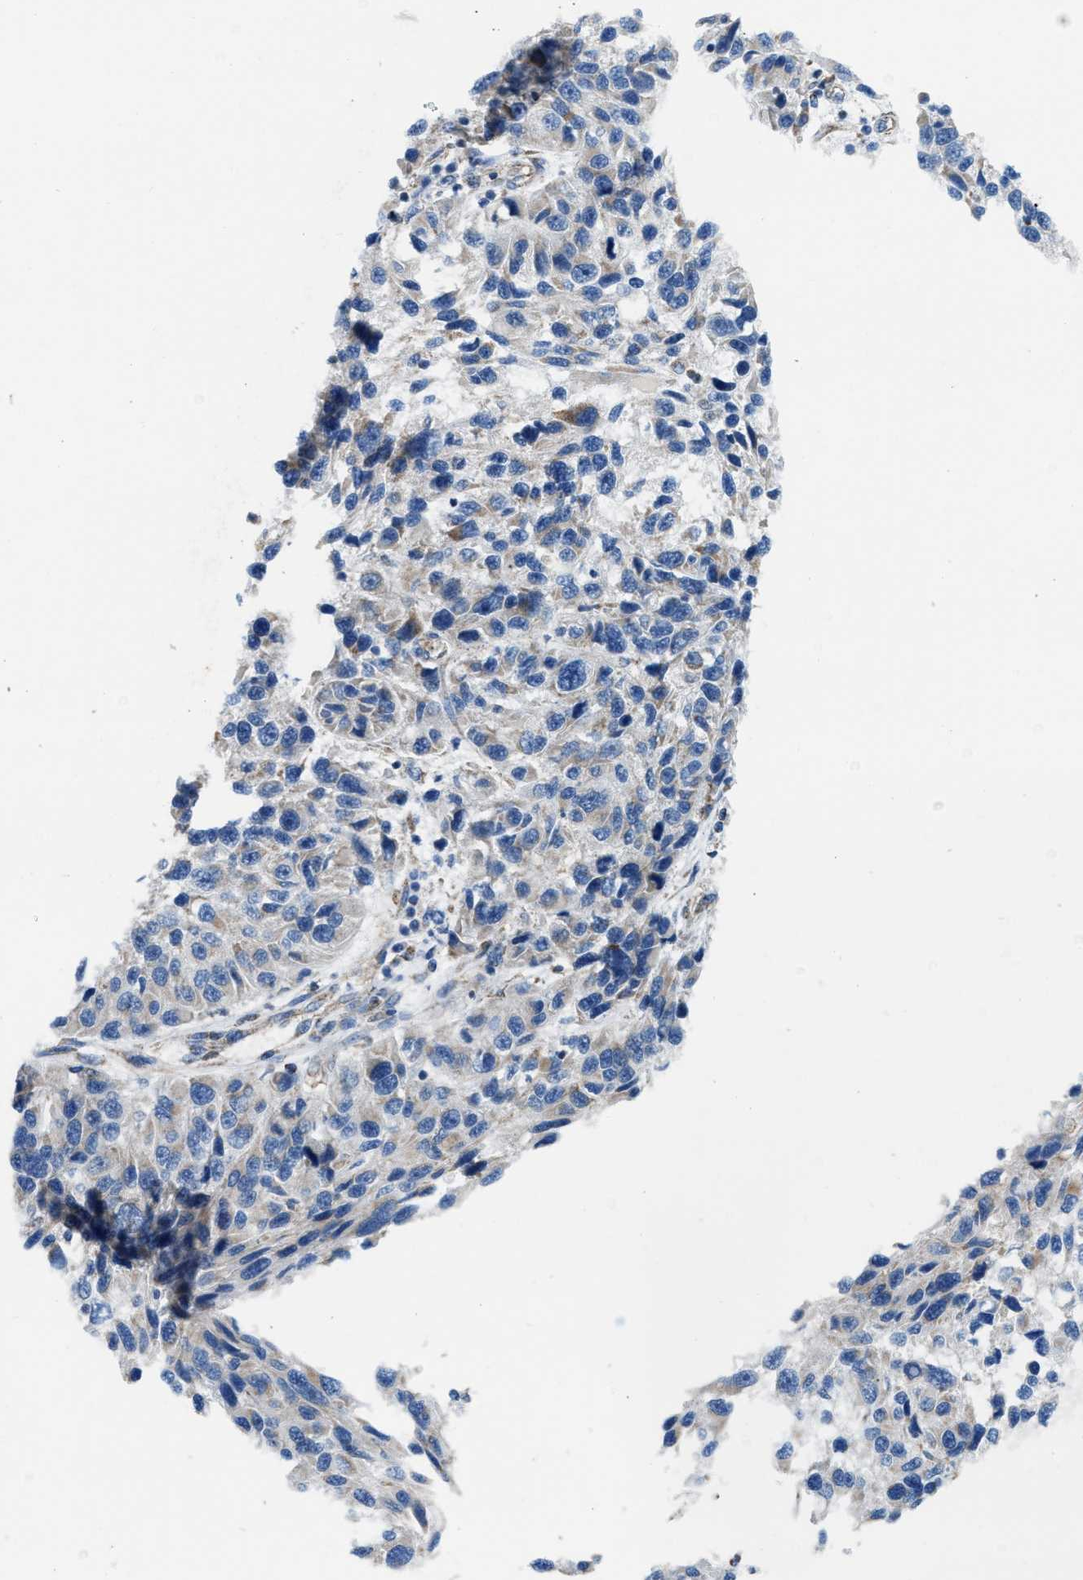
{"staining": {"intensity": "weak", "quantity": "<25%", "location": "cytoplasmic/membranous"}, "tissue": "melanoma", "cell_type": "Tumor cells", "image_type": "cancer", "snomed": [{"axis": "morphology", "description": "Malignant melanoma, NOS"}, {"axis": "topography", "description": "Skin"}], "caption": "Tumor cells are negative for protein expression in human melanoma. Nuclei are stained in blue.", "gene": "JADE1", "patient": {"sex": "male", "age": 53}}